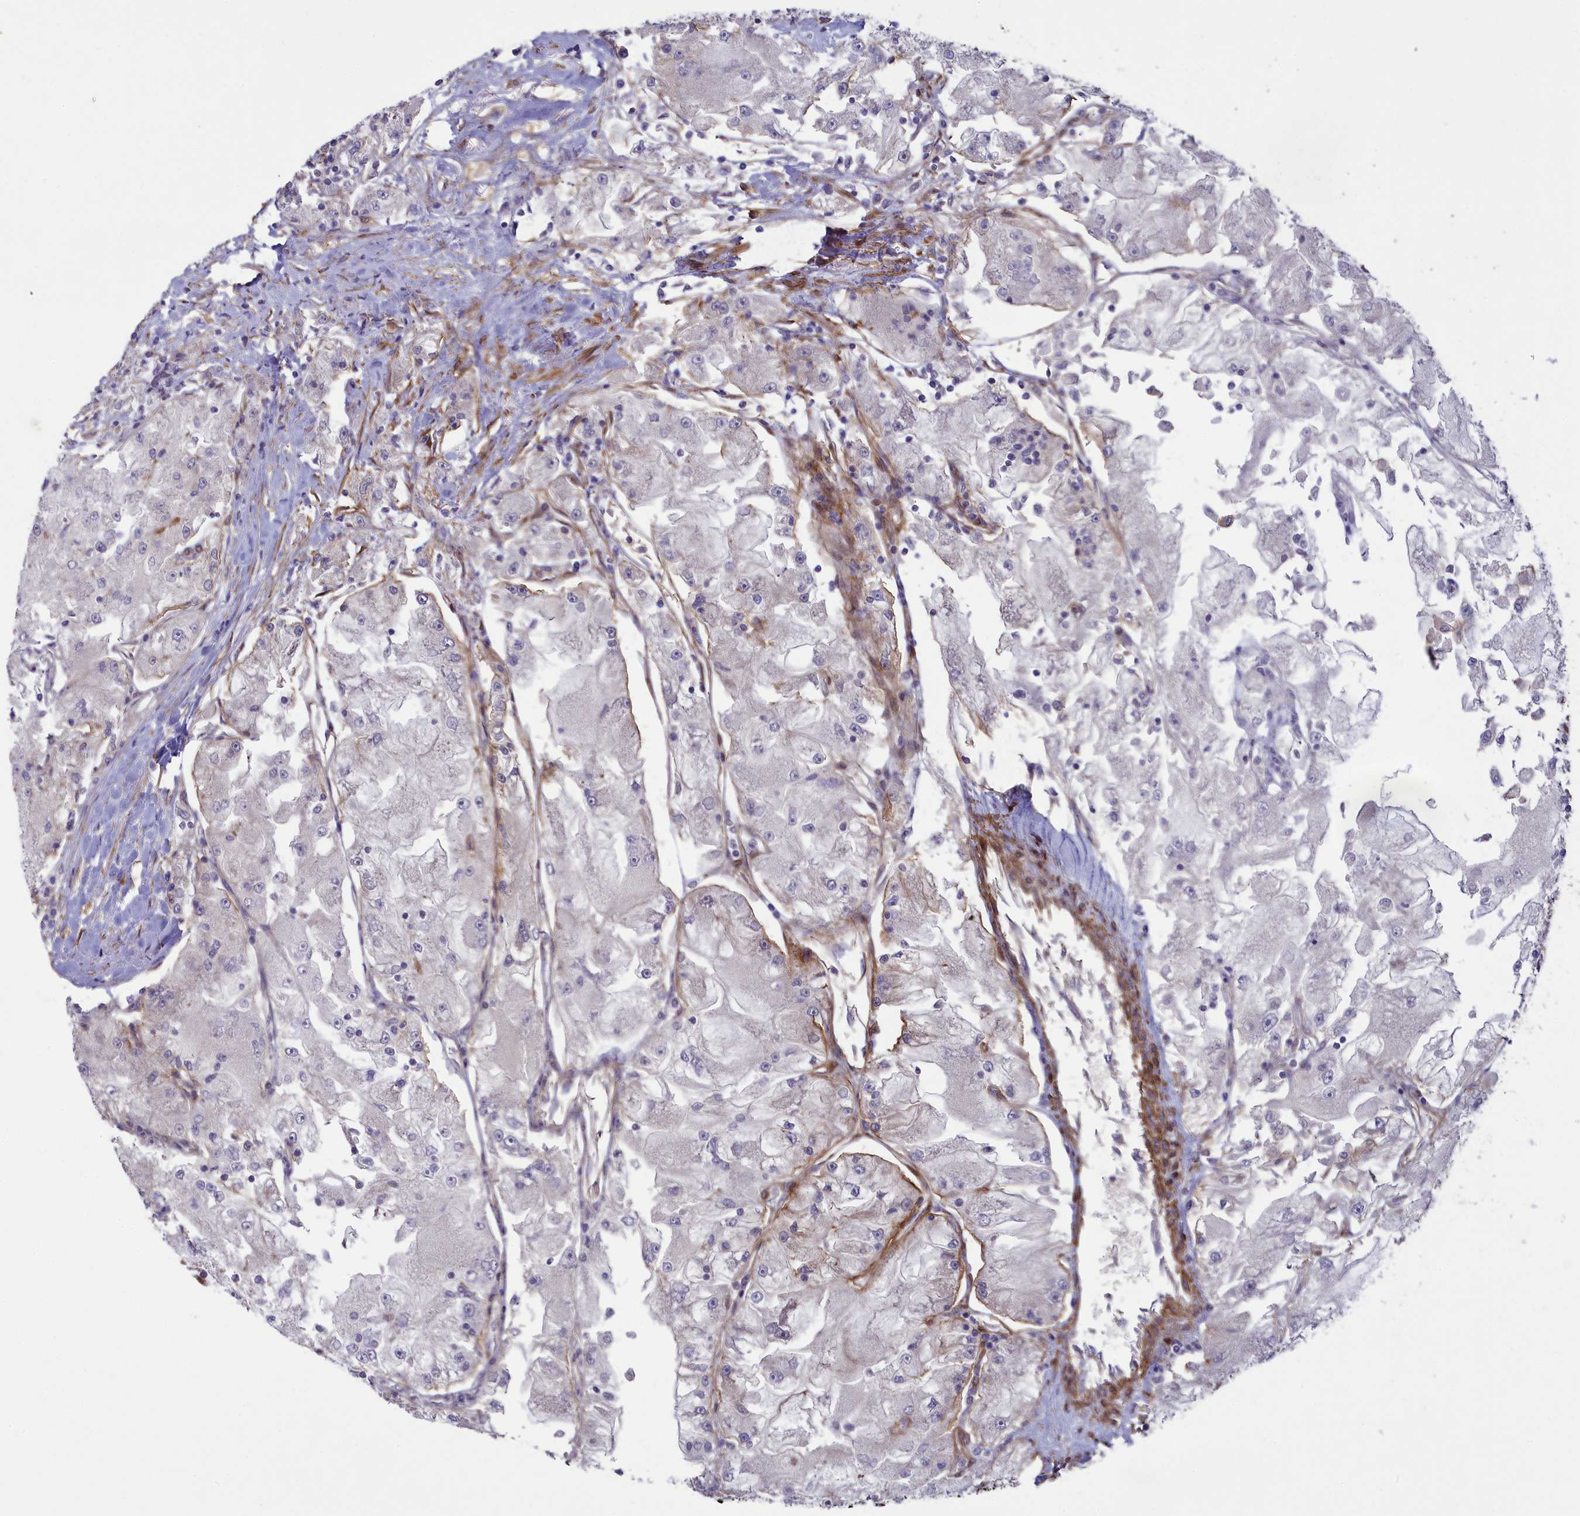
{"staining": {"intensity": "negative", "quantity": "none", "location": "none"}, "tissue": "renal cancer", "cell_type": "Tumor cells", "image_type": "cancer", "snomed": [{"axis": "morphology", "description": "Adenocarcinoma, NOS"}, {"axis": "topography", "description": "Kidney"}], "caption": "A histopathology image of adenocarcinoma (renal) stained for a protein exhibits no brown staining in tumor cells.", "gene": "TNS1", "patient": {"sex": "female", "age": 72}}